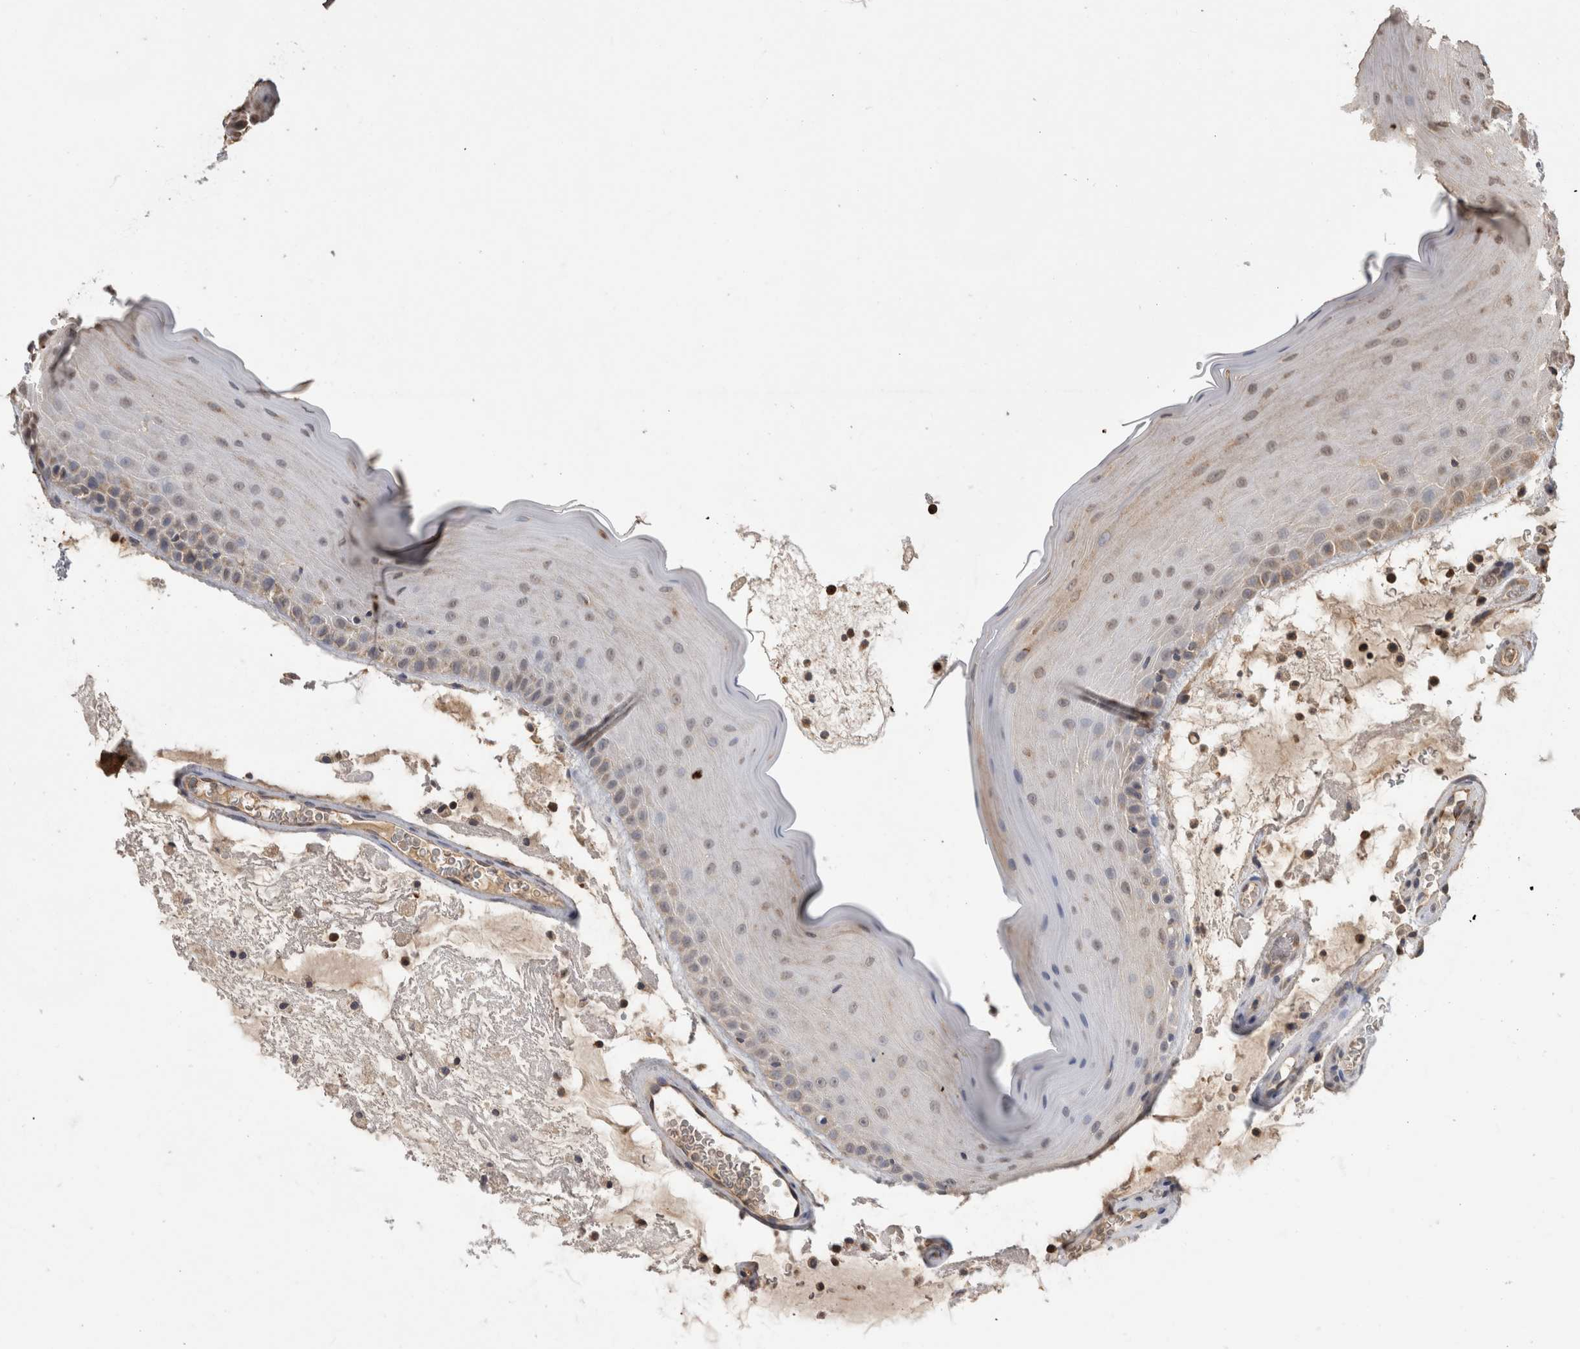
{"staining": {"intensity": "weak", "quantity": "25%-75%", "location": "cytoplasmic/membranous"}, "tissue": "oral mucosa", "cell_type": "Squamous epithelial cells", "image_type": "normal", "snomed": [{"axis": "morphology", "description": "Normal tissue, NOS"}, {"axis": "topography", "description": "Oral tissue"}], "caption": "An IHC micrograph of unremarkable tissue is shown. Protein staining in brown shows weak cytoplasmic/membranous positivity in oral mucosa within squamous epithelial cells.", "gene": "PREP", "patient": {"sex": "male", "age": 13}}